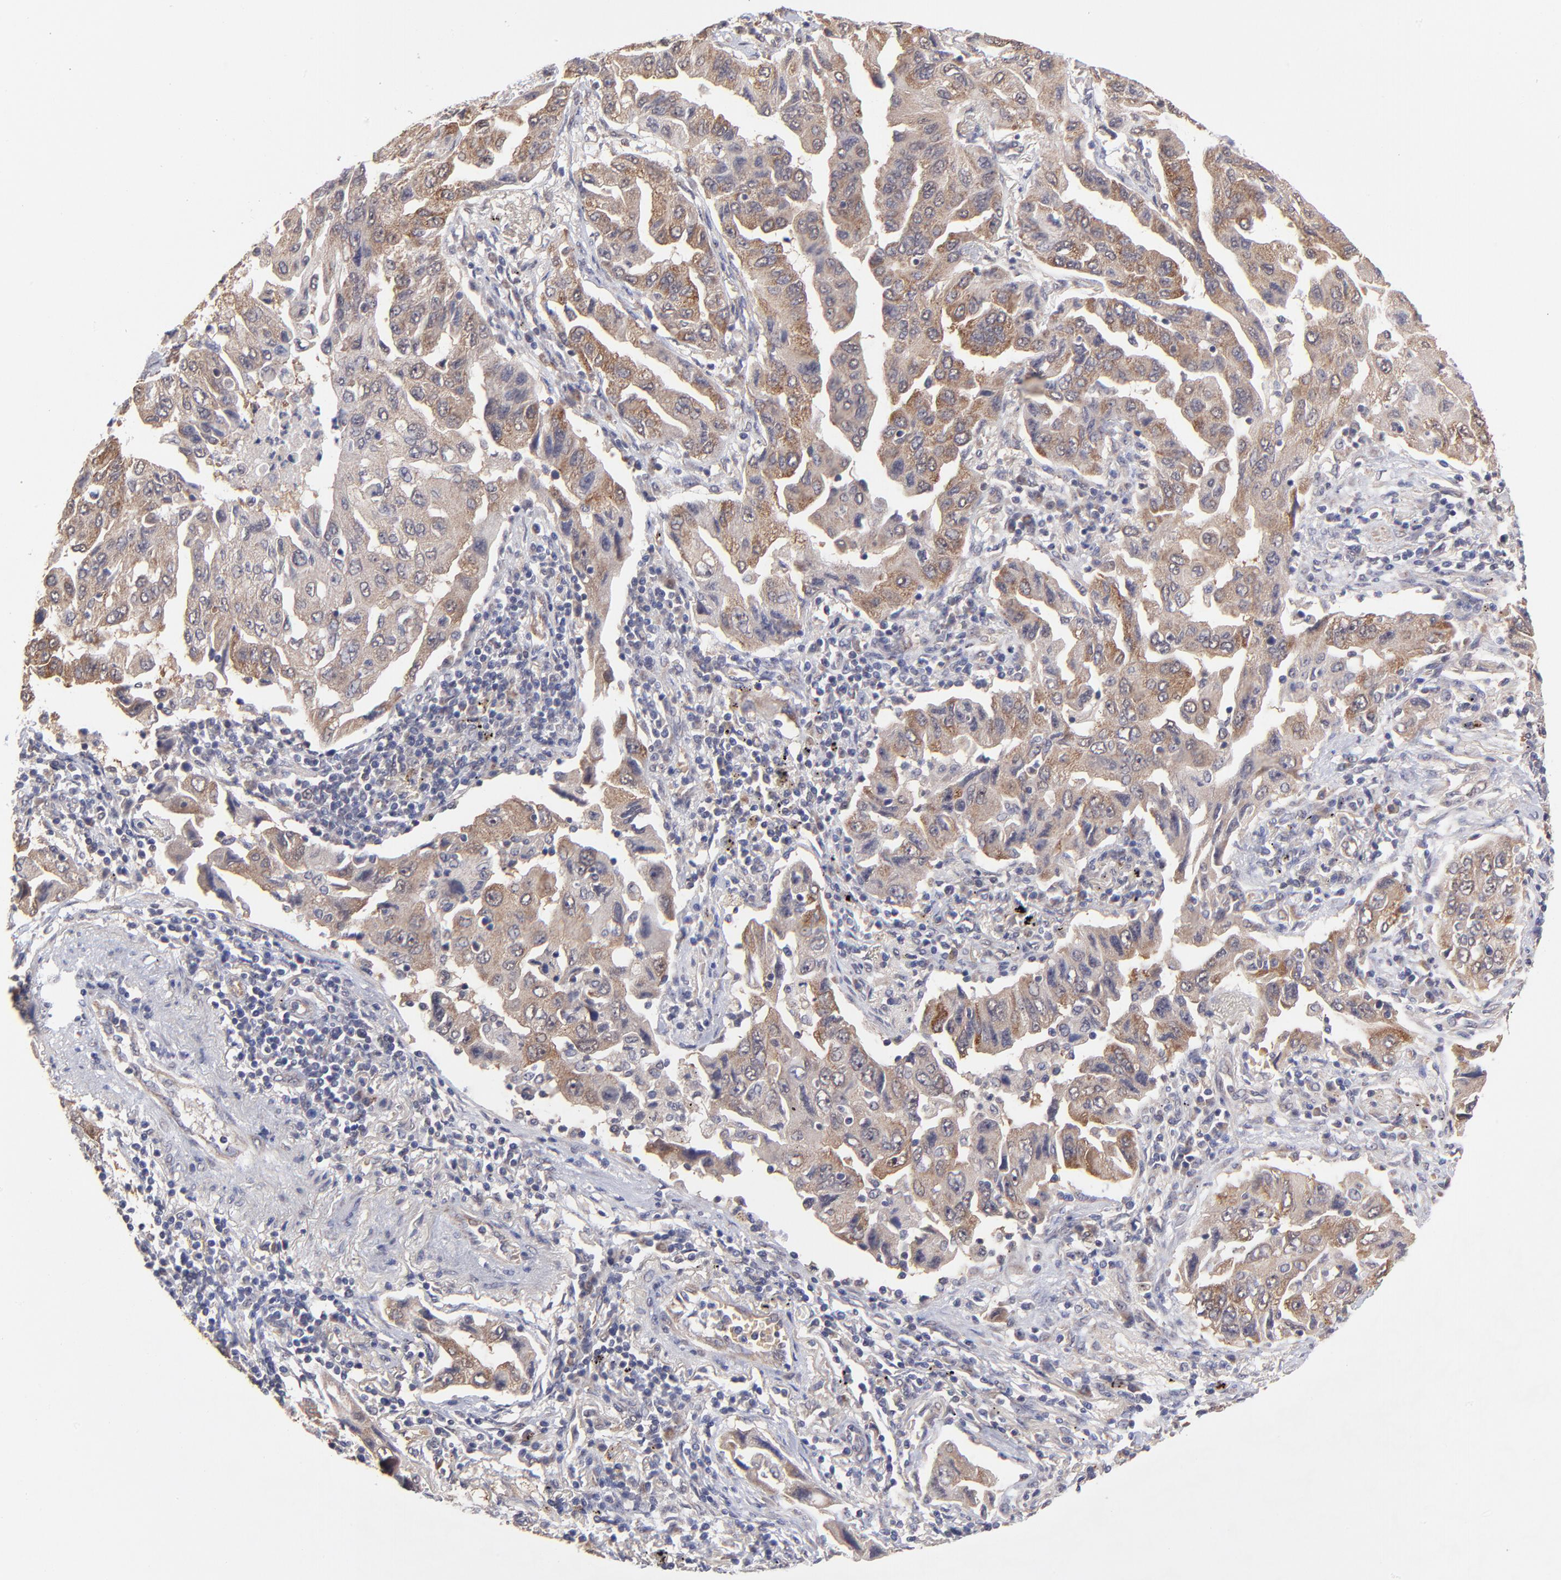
{"staining": {"intensity": "moderate", "quantity": "25%-75%", "location": "cytoplasmic/membranous"}, "tissue": "lung cancer", "cell_type": "Tumor cells", "image_type": "cancer", "snomed": [{"axis": "morphology", "description": "Adenocarcinoma, NOS"}, {"axis": "topography", "description": "Lung"}], "caption": "Lung cancer (adenocarcinoma) stained with IHC displays moderate cytoplasmic/membranous positivity in approximately 25%-75% of tumor cells.", "gene": "UBE2H", "patient": {"sex": "female", "age": 65}}